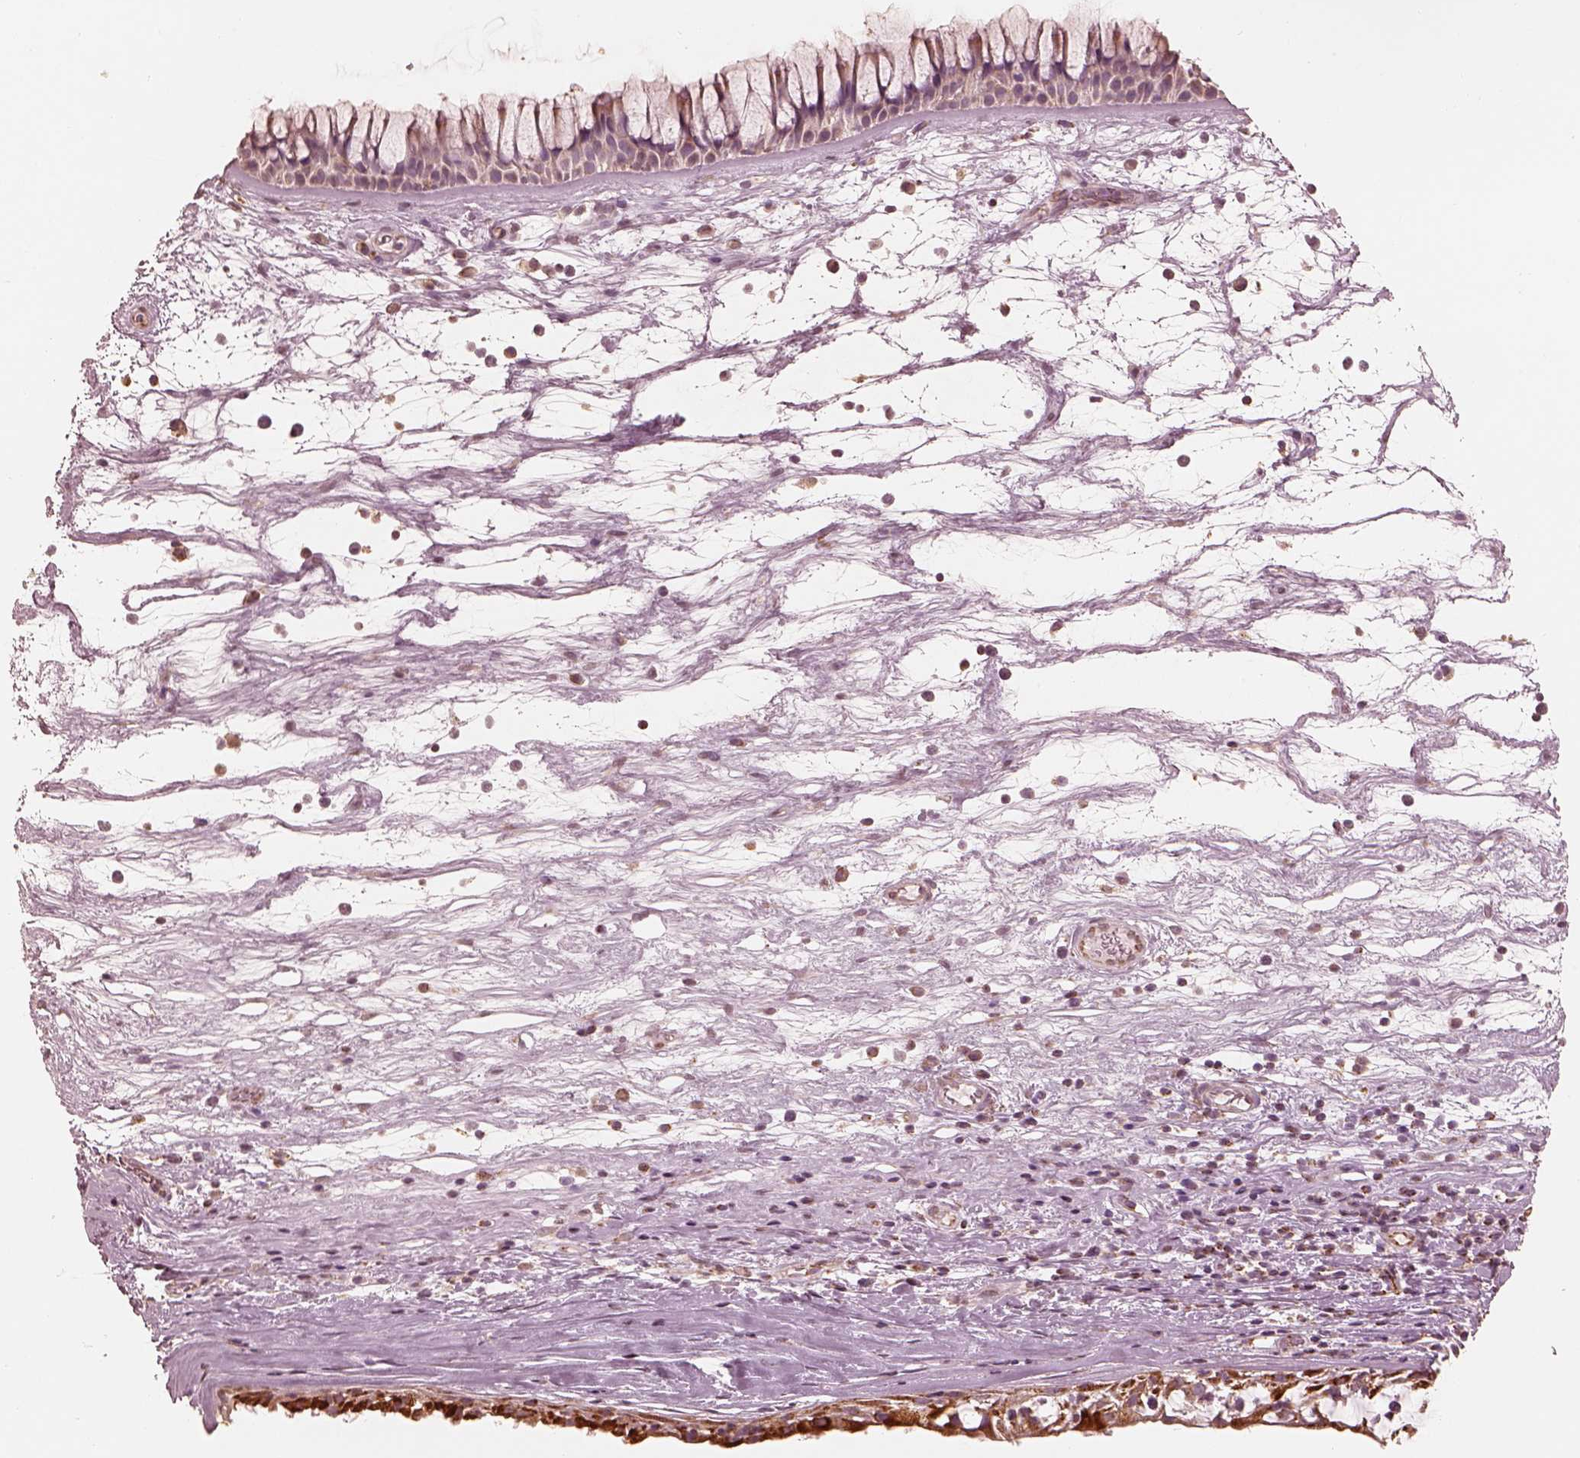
{"staining": {"intensity": "strong", "quantity": "<25%", "location": "cytoplasmic/membranous"}, "tissue": "nasopharynx", "cell_type": "Respiratory epithelial cells", "image_type": "normal", "snomed": [{"axis": "morphology", "description": "Normal tissue, NOS"}, {"axis": "topography", "description": "Nasopharynx"}], "caption": "An immunohistochemistry (IHC) photomicrograph of normal tissue is shown. Protein staining in brown highlights strong cytoplasmic/membranous positivity in nasopharynx within respiratory epithelial cells. (DAB (3,3'-diaminobenzidine) = brown stain, brightfield microscopy at high magnification).", "gene": "ENTPD6", "patient": {"sex": "male", "age": 74}}